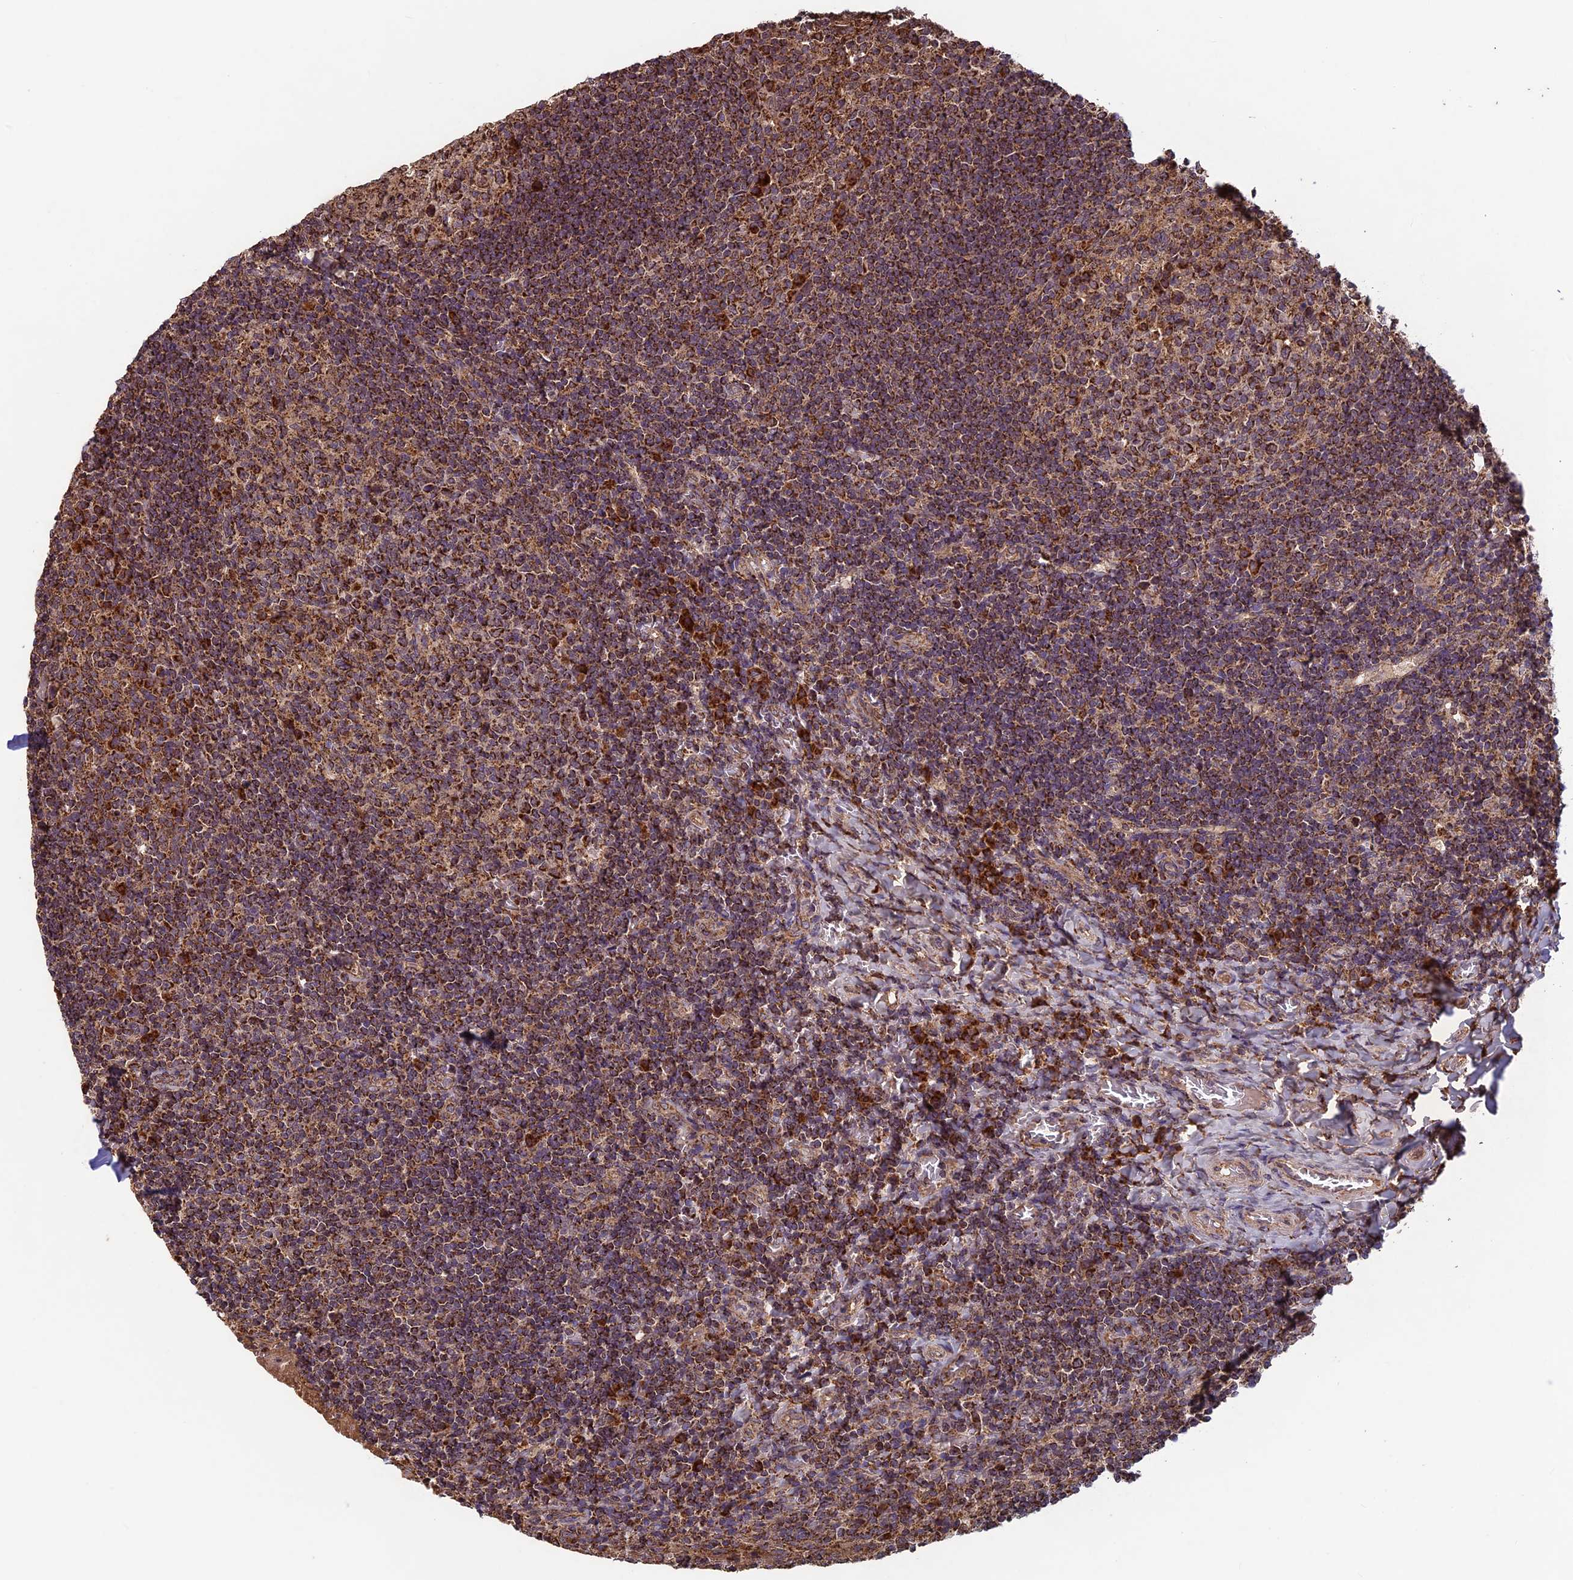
{"staining": {"intensity": "strong", "quantity": ">75%", "location": "cytoplasmic/membranous"}, "tissue": "tonsil", "cell_type": "Germinal center cells", "image_type": "normal", "snomed": [{"axis": "morphology", "description": "Normal tissue, NOS"}, {"axis": "topography", "description": "Tonsil"}], "caption": "Protein expression analysis of normal tonsil exhibits strong cytoplasmic/membranous staining in about >75% of germinal center cells.", "gene": "CCDC15", "patient": {"sex": "female", "age": 10}}